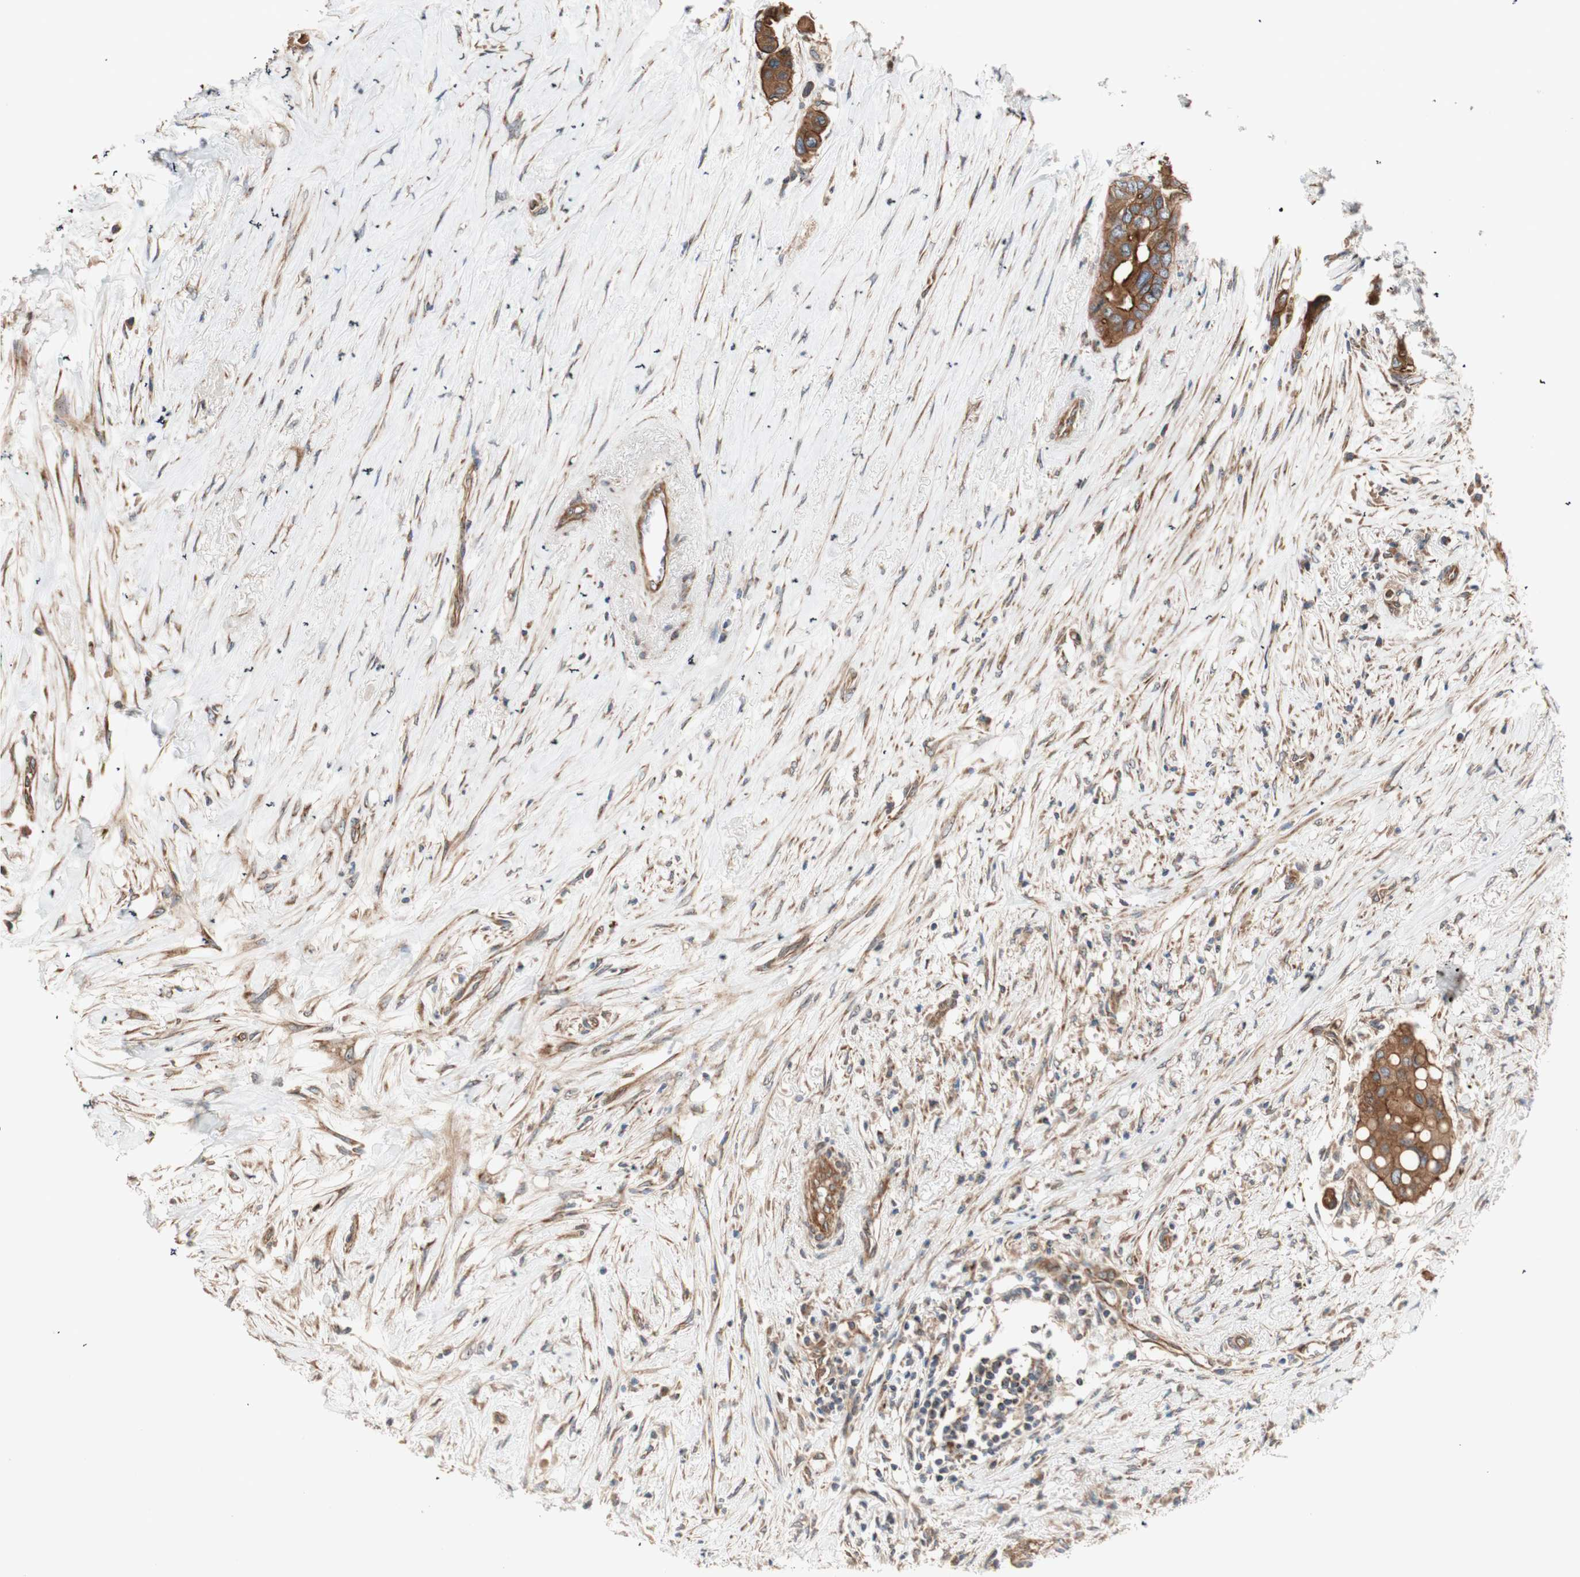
{"staining": {"intensity": "strong", "quantity": ">75%", "location": "cytoplasmic/membranous"}, "tissue": "colorectal cancer", "cell_type": "Tumor cells", "image_type": "cancer", "snomed": [{"axis": "morphology", "description": "Normal tissue, NOS"}, {"axis": "morphology", "description": "Adenocarcinoma, NOS"}, {"axis": "topography", "description": "Colon"}], "caption": "Immunohistochemical staining of human colorectal cancer demonstrates high levels of strong cytoplasmic/membranous protein positivity in approximately >75% of tumor cells. (DAB (3,3'-diaminobenzidine) IHC, brown staining for protein, blue staining for nuclei).", "gene": "CTTNBP2NL", "patient": {"sex": "male", "age": 82}}